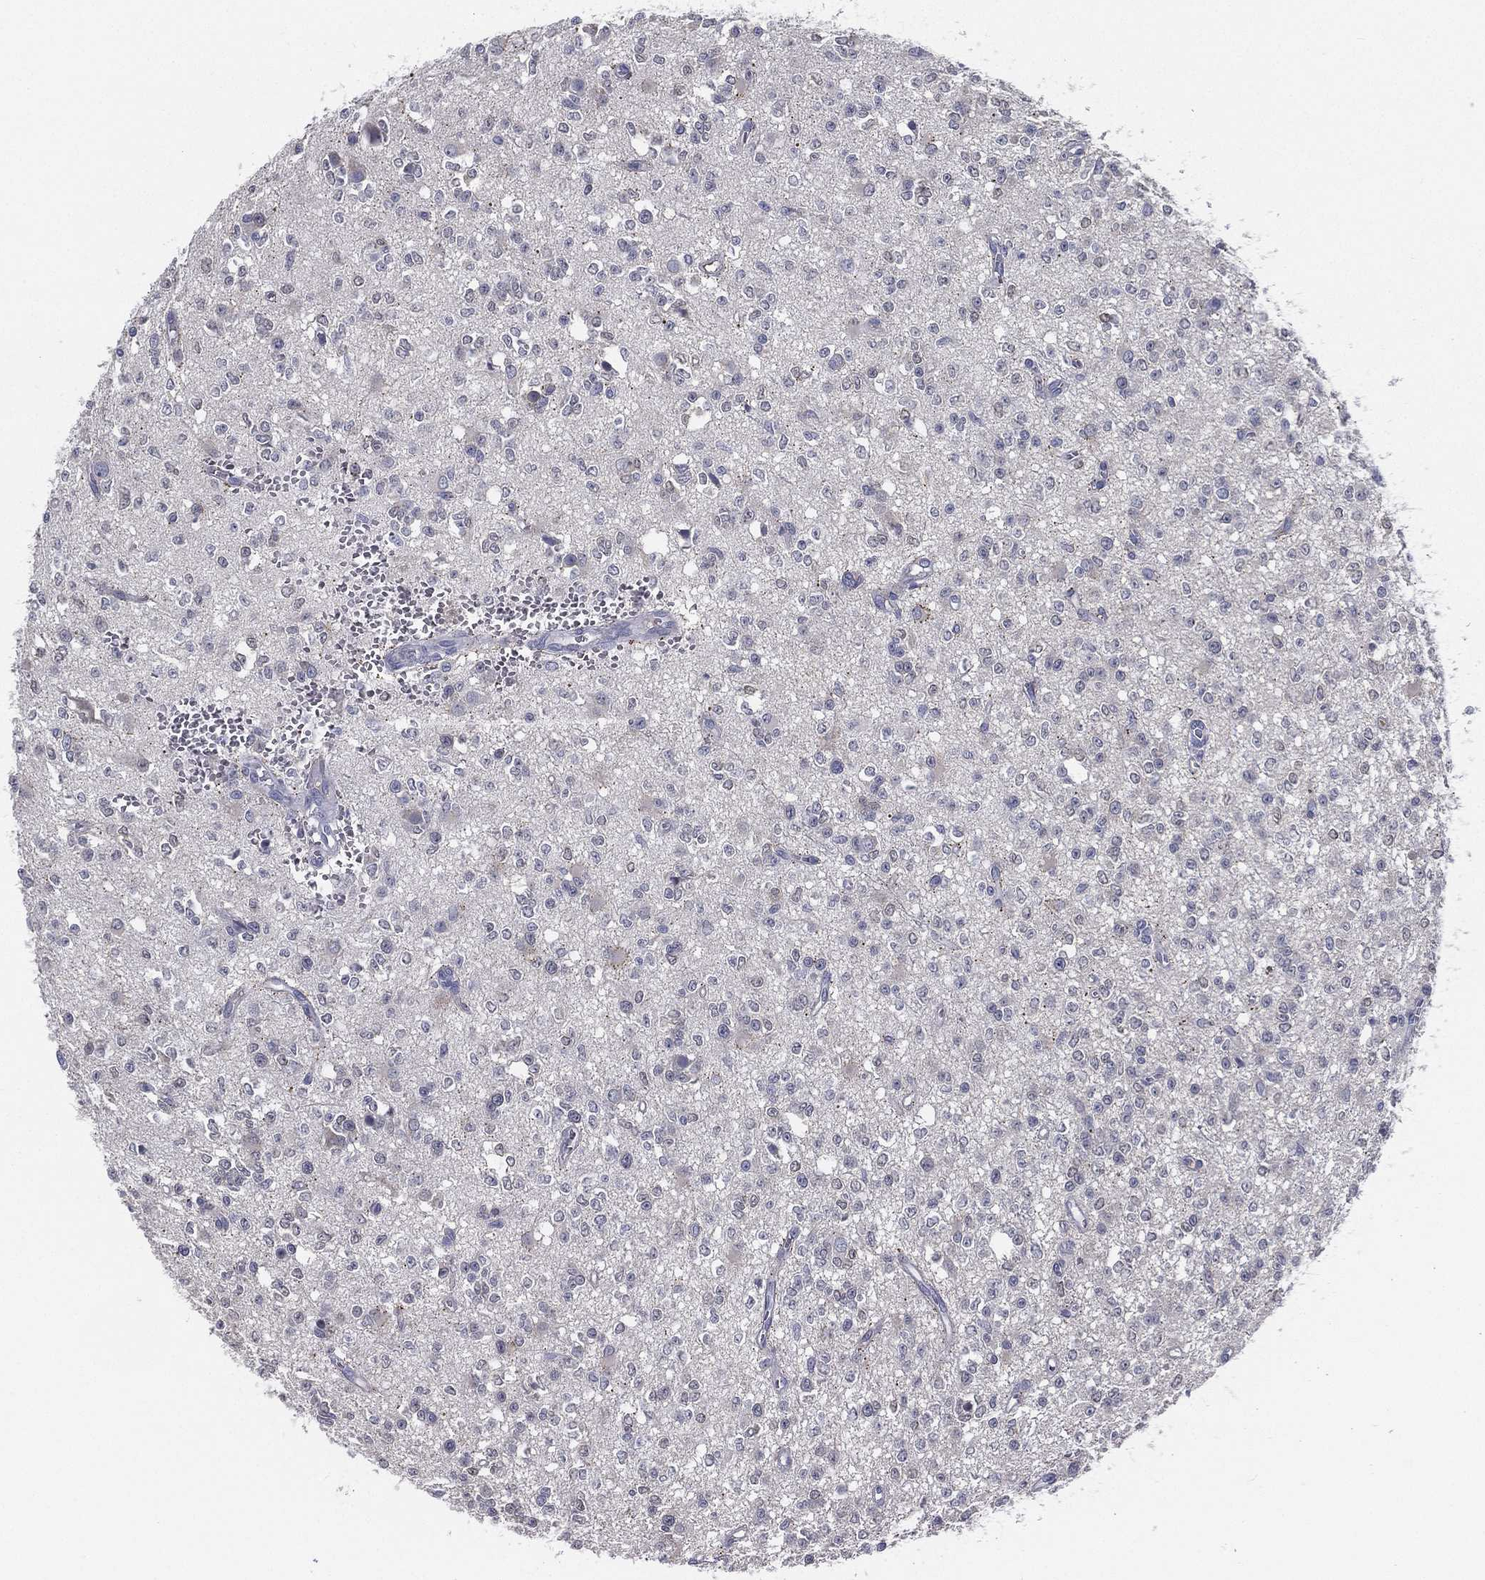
{"staining": {"intensity": "negative", "quantity": "none", "location": "none"}, "tissue": "glioma", "cell_type": "Tumor cells", "image_type": "cancer", "snomed": [{"axis": "morphology", "description": "Glioma, malignant, Low grade"}, {"axis": "topography", "description": "Brain"}], "caption": "High power microscopy image of an immunohistochemistry histopathology image of low-grade glioma (malignant), revealing no significant expression in tumor cells.", "gene": "STS", "patient": {"sex": "female", "age": 45}}